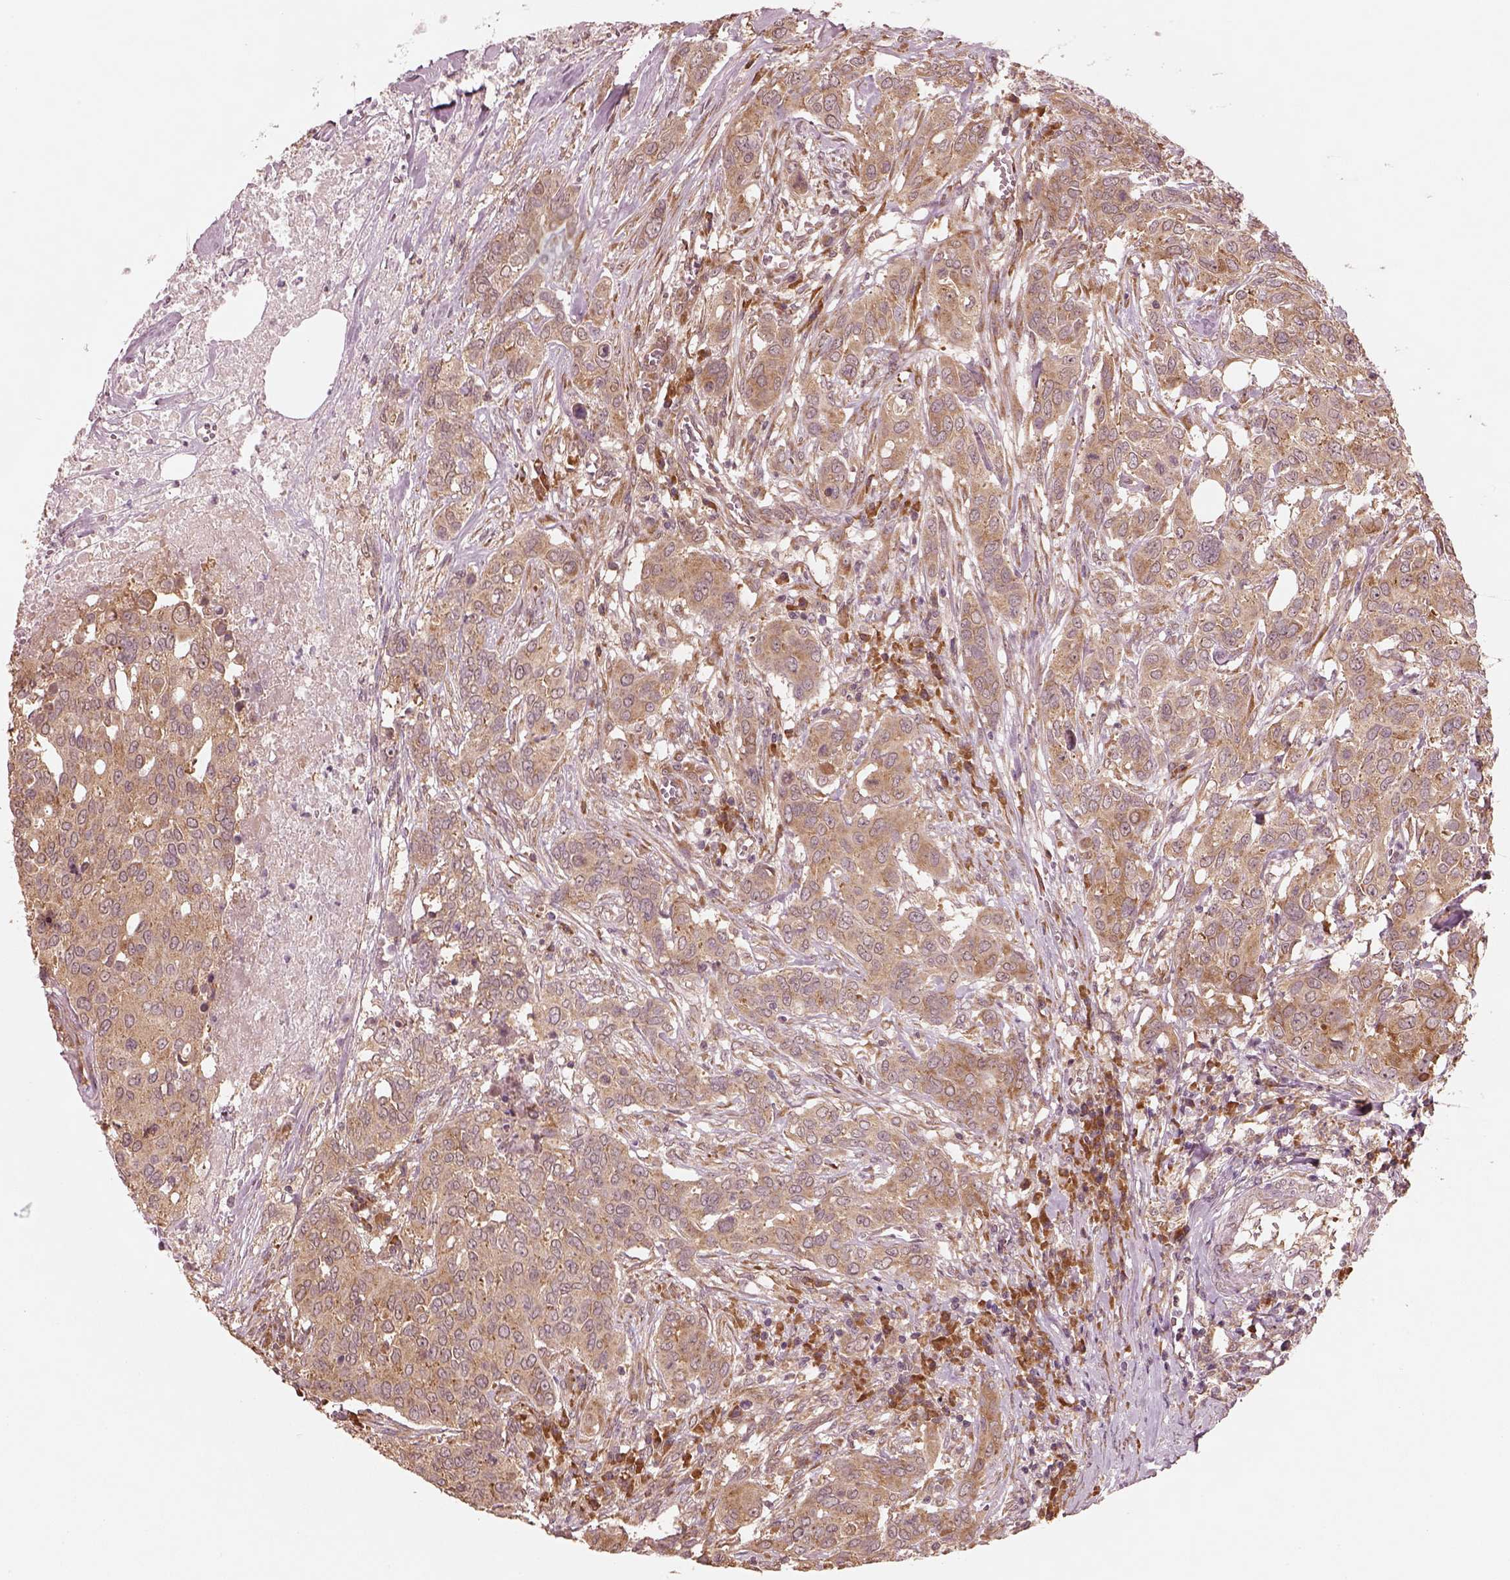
{"staining": {"intensity": "weak", "quantity": ">75%", "location": "cytoplasmic/membranous"}, "tissue": "urothelial cancer", "cell_type": "Tumor cells", "image_type": "cancer", "snomed": [{"axis": "morphology", "description": "Urothelial carcinoma, NOS"}, {"axis": "morphology", "description": "Urothelial carcinoma, High grade"}, {"axis": "topography", "description": "Urinary bladder"}], "caption": "An image of transitional cell carcinoma stained for a protein exhibits weak cytoplasmic/membranous brown staining in tumor cells. (IHC, brightfield microscopy, high magnification).", "gene": "RPS5", "patient": {"sex": "male", "age": 63}}